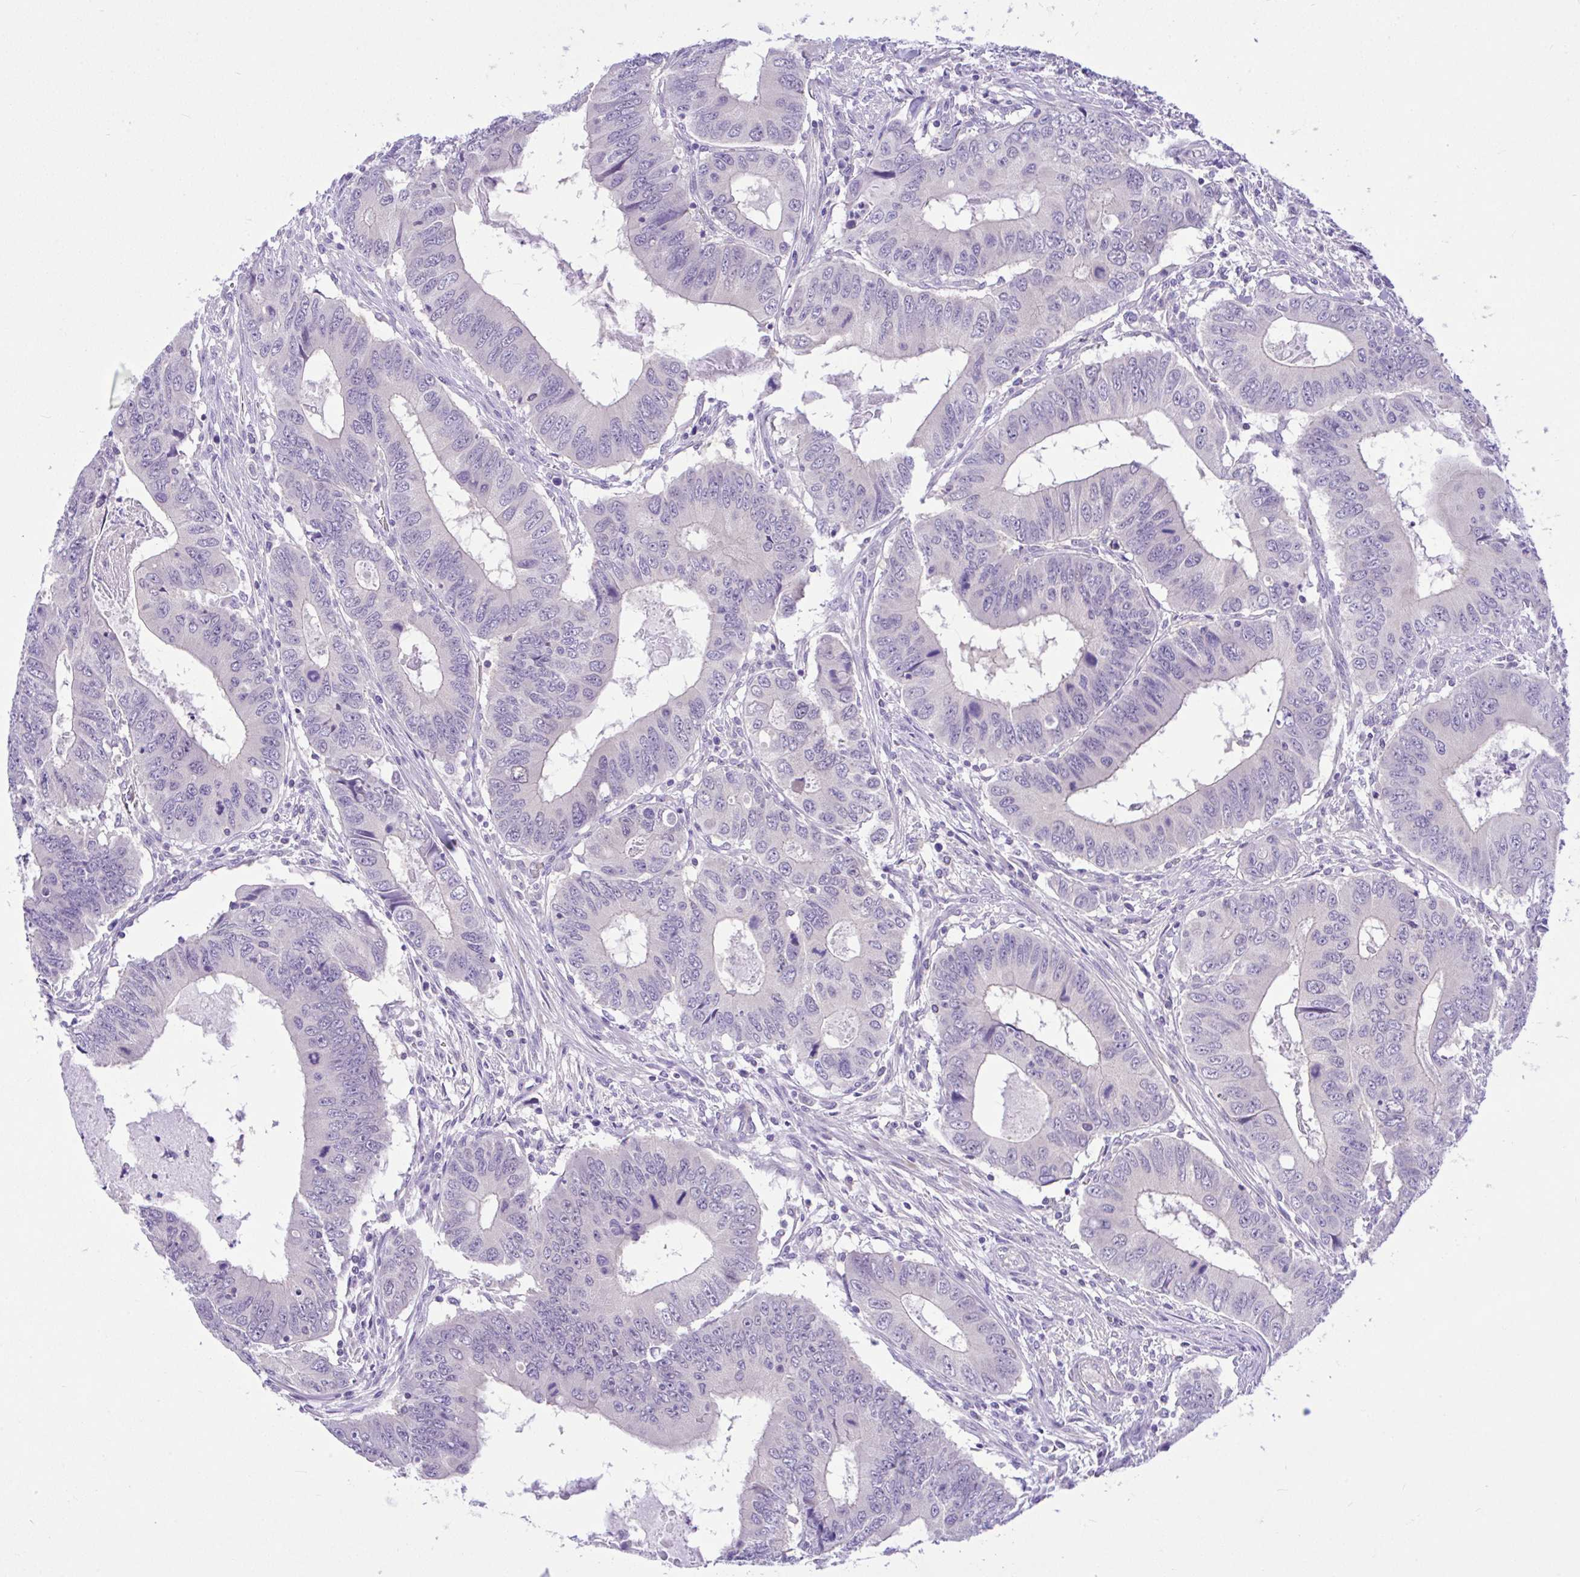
{"staining": {"intensity": "negative", "quantity": "none", "location": "none"}, "tissue": "colorectal cancer", "cell_type": "Tumor cells", "image_type": "cancer", "snomed": [{"axis": "morphology", "description": "Adenocarcinoma, NOS"}, {"axis": "topography", "description": "Colon"}], "caption": "This is an immunohistochemistry (IHC) micrograph of colorectal adenocarcinoma. There is no expression in tumor cells.", "gene": "ANO4", "patient": {"sex": "male", "age": 53}}